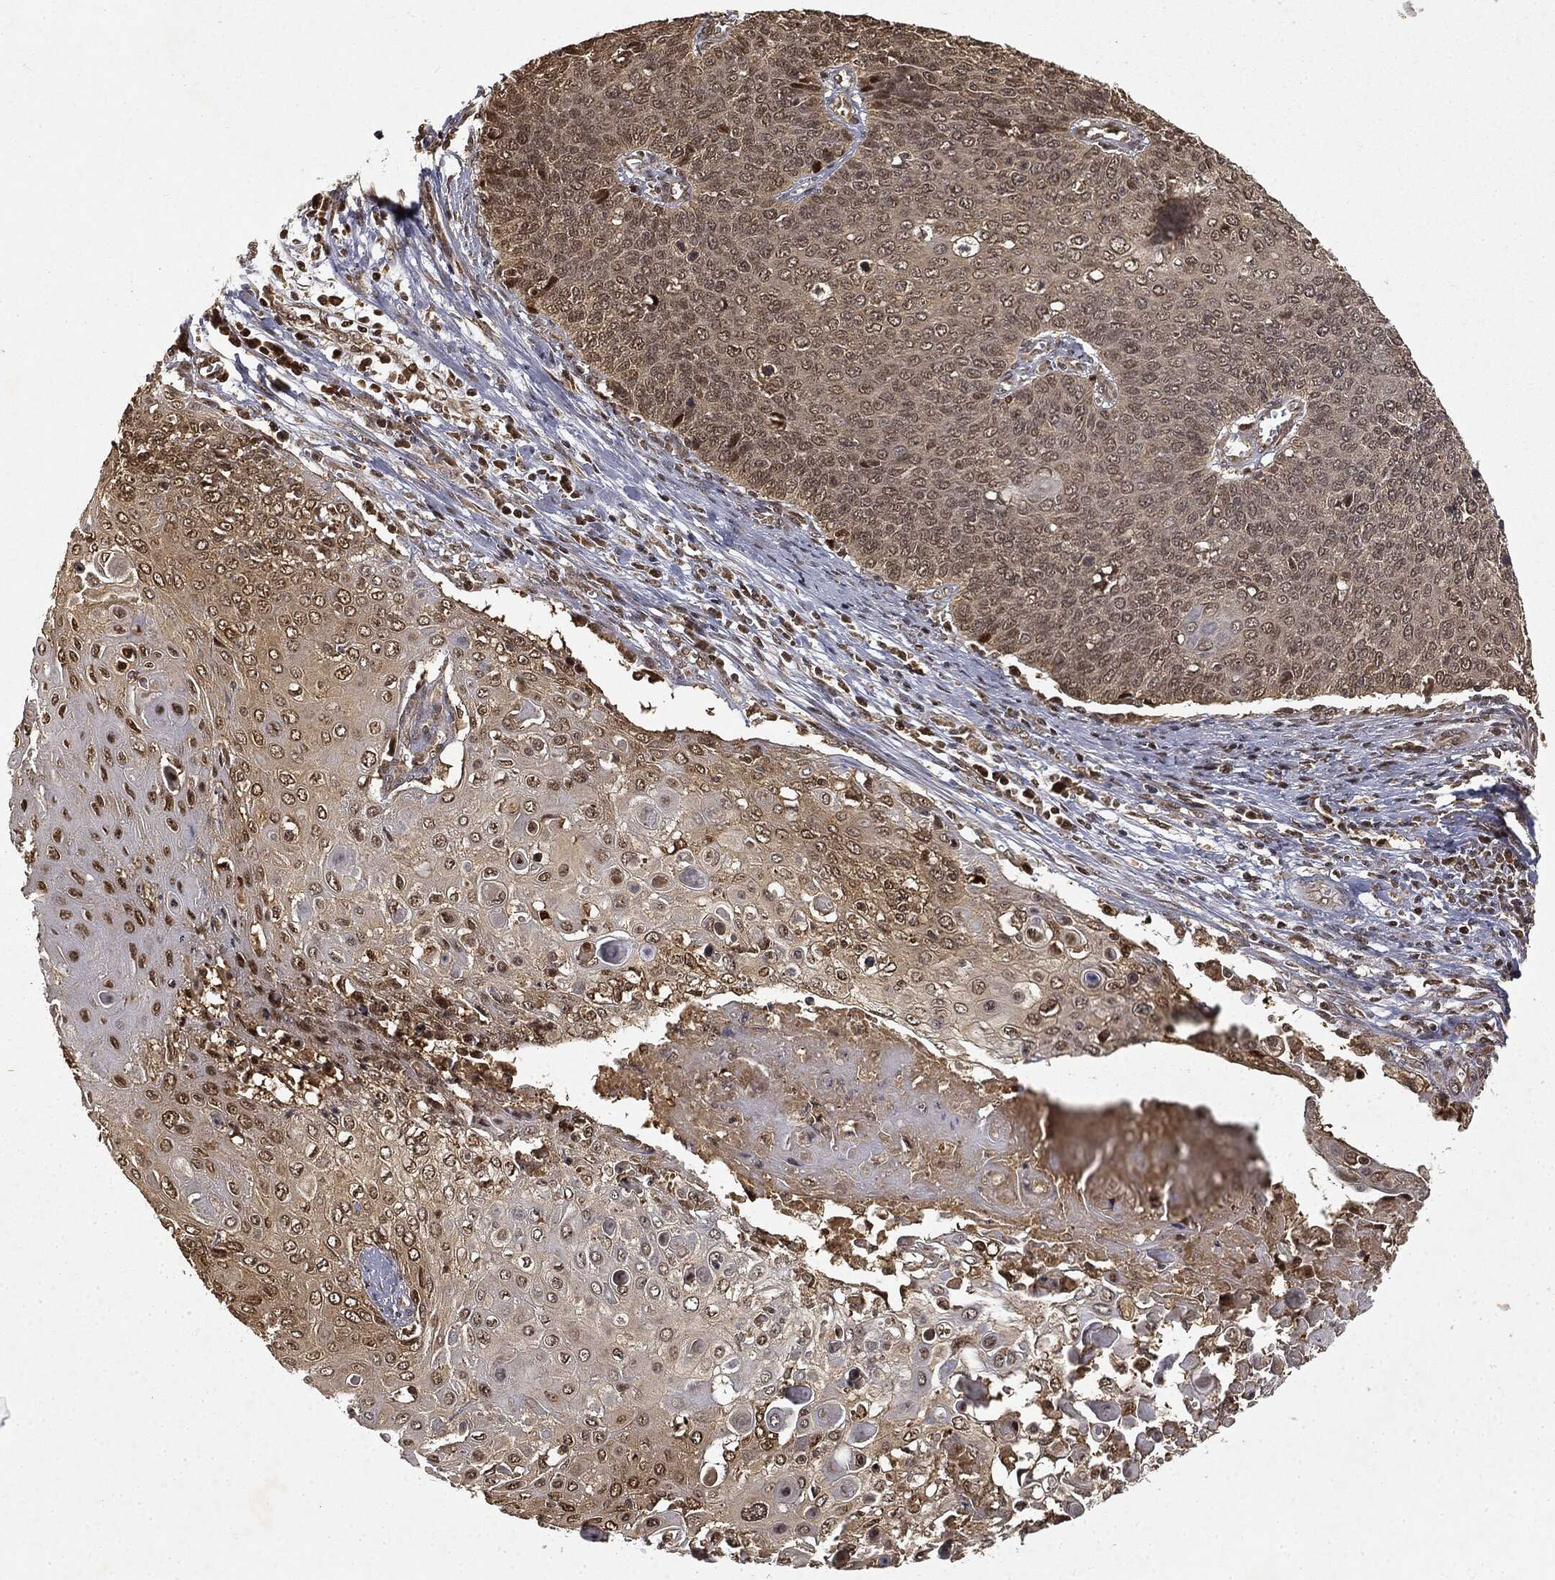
{"staining": {"intensity": "weak", "quantity": "25%-75%", "location": "cytoplasmic/membranous,nuclear"}, "tissue": "cervical cancer", "cell_type": "Tumor cells", "image_type": "cancer", "snomed": [{"axis": "morphology", "description": "Squamous cell carcinoma, NOS"}, {"axis": "topography", "description": "Cervix"}], "caption": "Immunohistochemistry (IHC) histopathology image of human squamous cell carcinoma (cervical) stained for a protein (brown), which shows low levels of weak cytoplasmic/membranous and nuclear expression in approximately 25%-75% of tumor cells.", "gene": "ZNHIT6", "patient": {"sex": "female", "age": 39}}